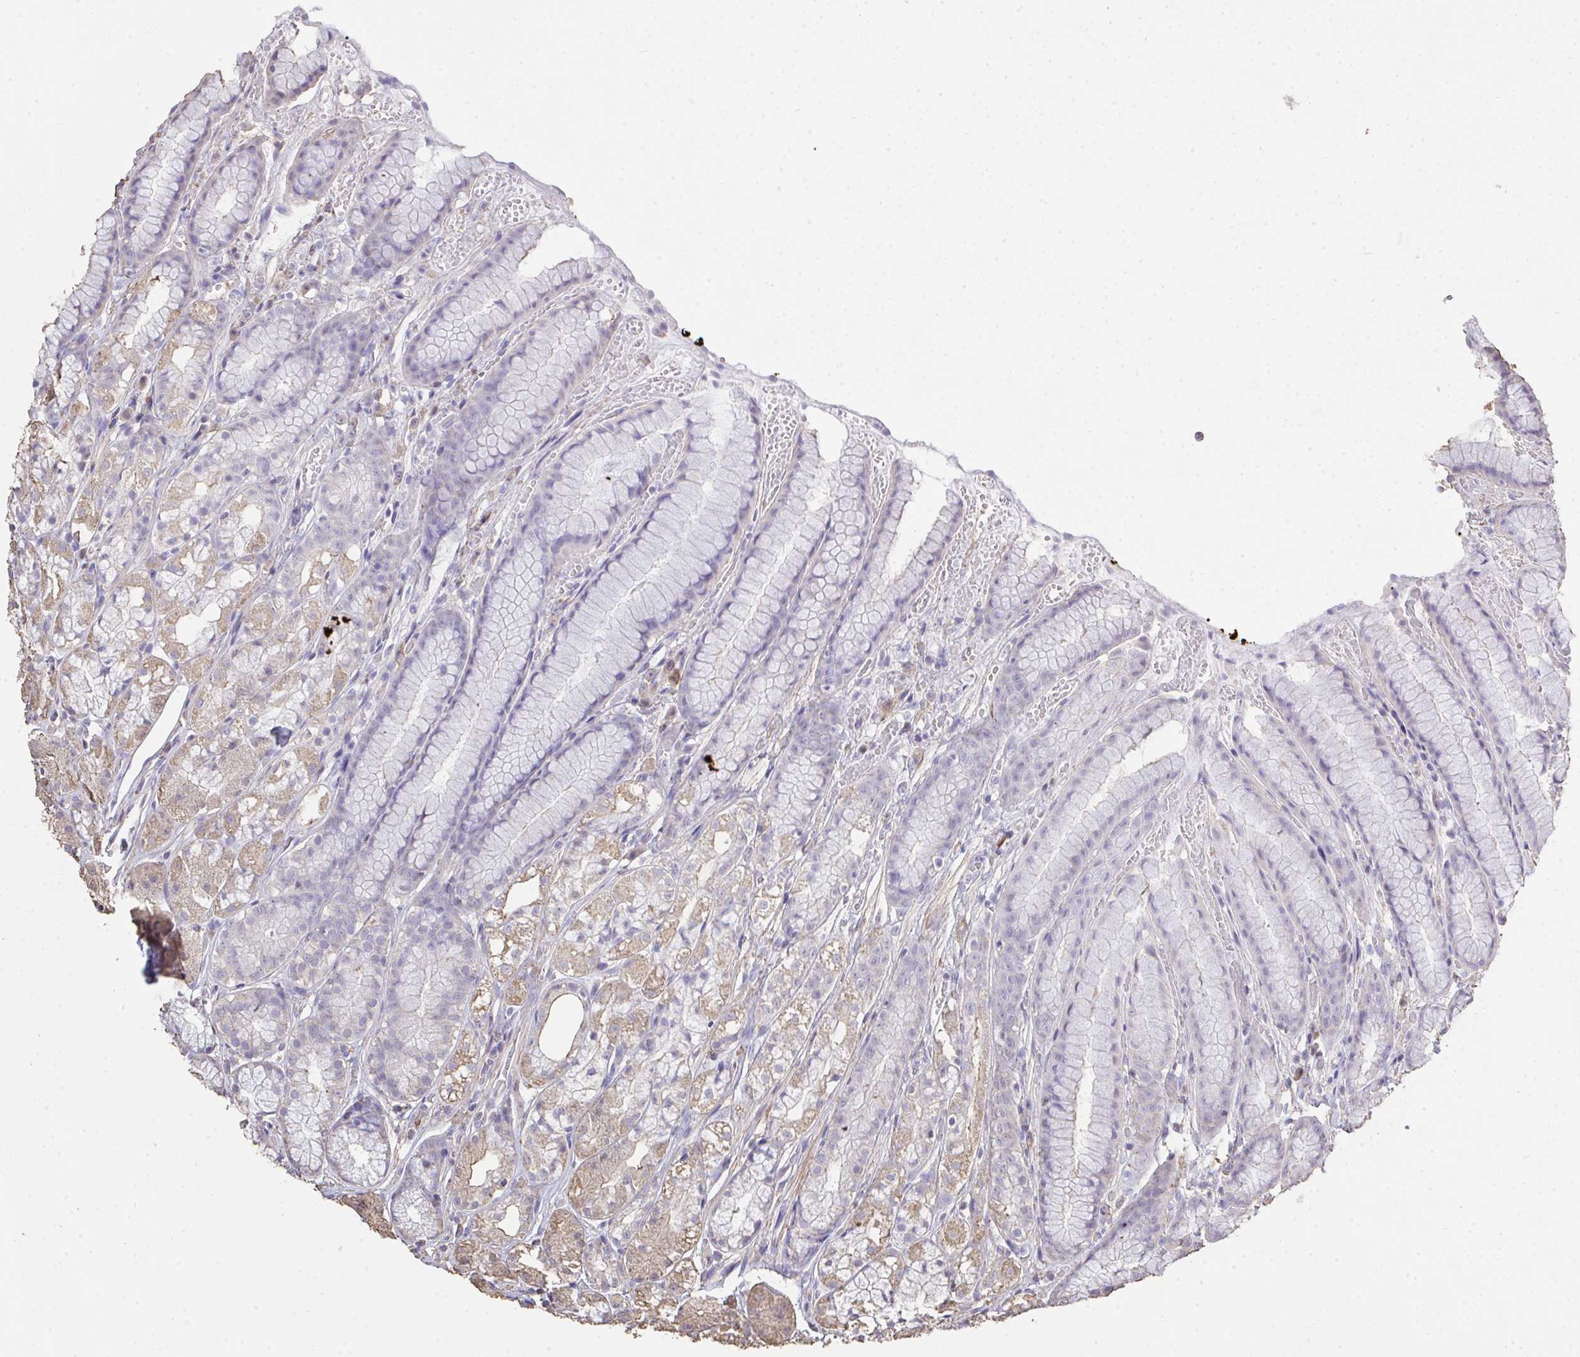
{"staining": {"intensity": "moderate", "quantity": "<25%", "location": "cytoplasmic/membranous"}, "tissue": "stomach", "cell_type": "Glandular cells", "image_type": "normal", "snomed": [{"axis": "morphology", "description": "Normal tissue, NOS"}, {"axis": "topography", "description": "Smooth muscle"}, {"axis": "topography", "description": "Stomach"}], "caption": "The immunohistochemical stain highlights moderate cytoplasmic/membranous expression in glandular cells of unremarkable stomach.", "gene": "IL23R", "patient": {"sex": "male", "age": 70}}